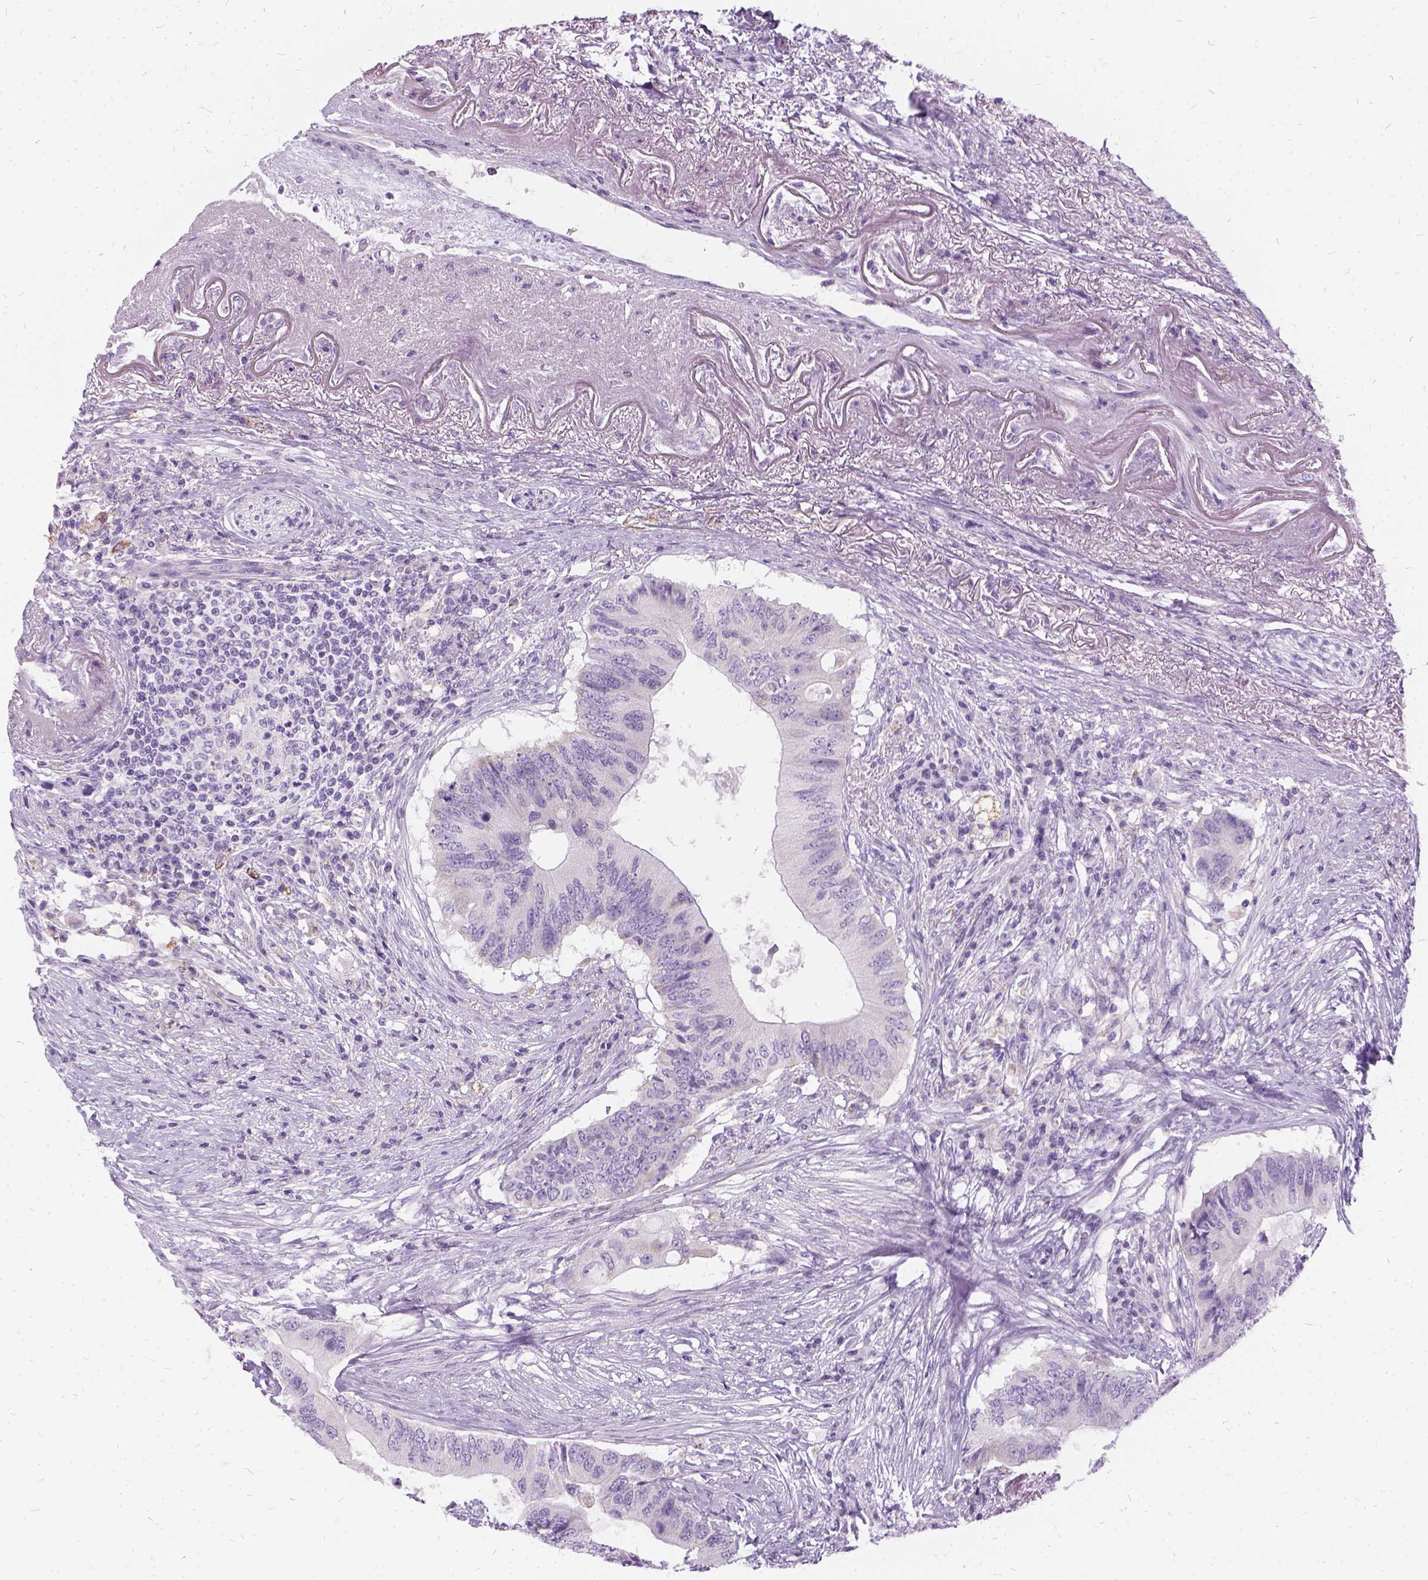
{"staining": {"intensity": "negative", "quantity": "none", "location": "none"}, "tissue": "colorectal cancer", "cell_type": "Tumor cells", "image_type": "cancer", "snomed": [{"axis": "morphology", "description": "Adenocarcinoma, NOS"}, {"axis": "topography", "description": "Colon"}], "caption": "Tumor cells show no significant protein staining in colorectal cancer. Nuclei are stained in blue.", "gene": "FDX1", "patient": {"sex": "male", "age": 71}}